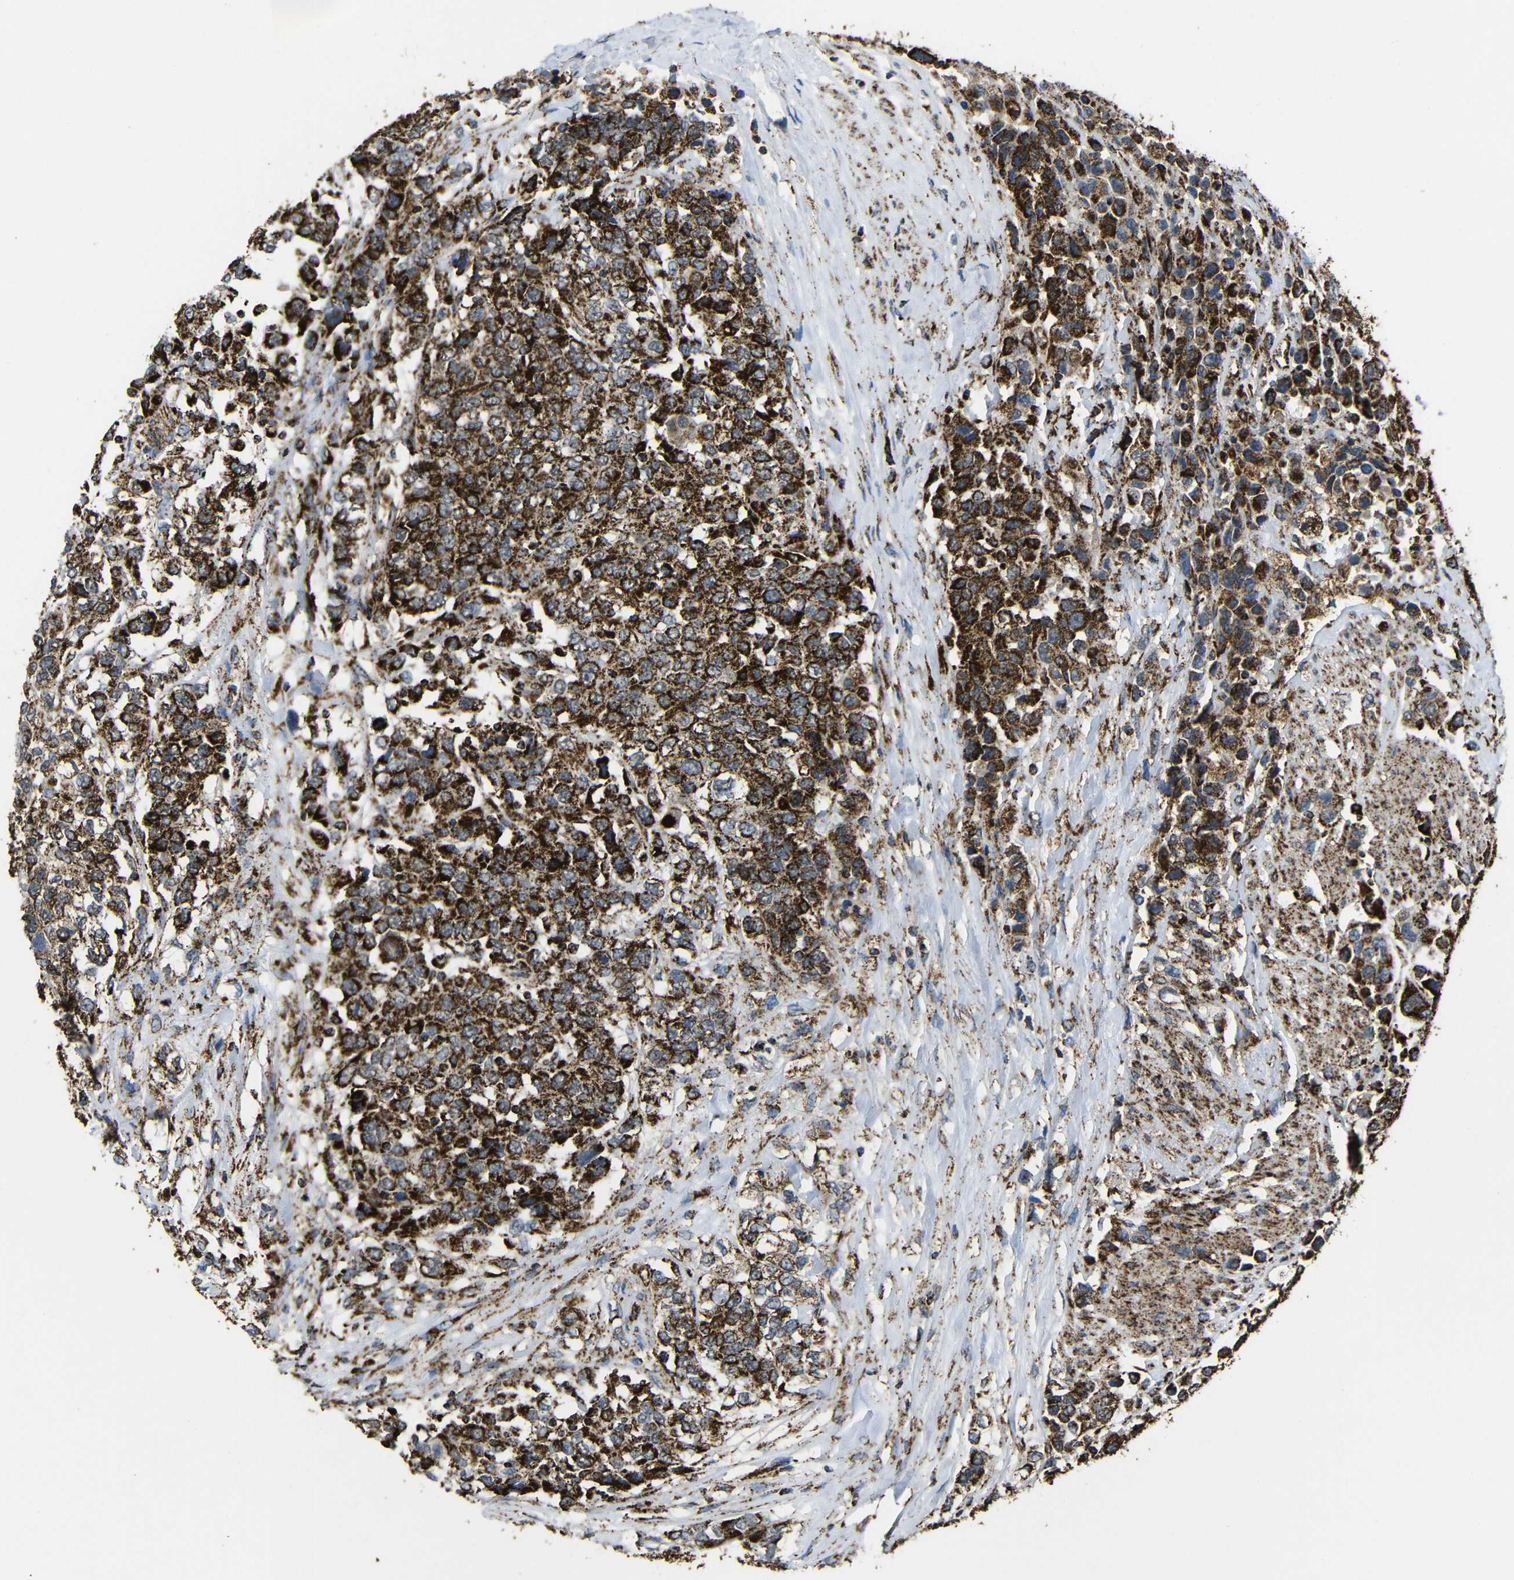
{"staining": {"intensity": "strong", "quantity": ">75%", "location": "cytoplasmic/membranous"}, "tissue": "urothelial cancer", "cell_type": "Tumor cells", "image_type": "cancer", "snomed": [{"axis": "morphology", "description": "Urothelial carcinoma, High grade"}, {"axis": "topography", "description": "Urinary bladder"}], "caption": "DAB immunohistochemical staining of human high-grade urothelial carcinoma reveals strong cytoplasmic/membranous protein staining in about >75% of tumor cells.", "gene": "ATP5F1A", "patient": {"sex": "female", "age": 80}}